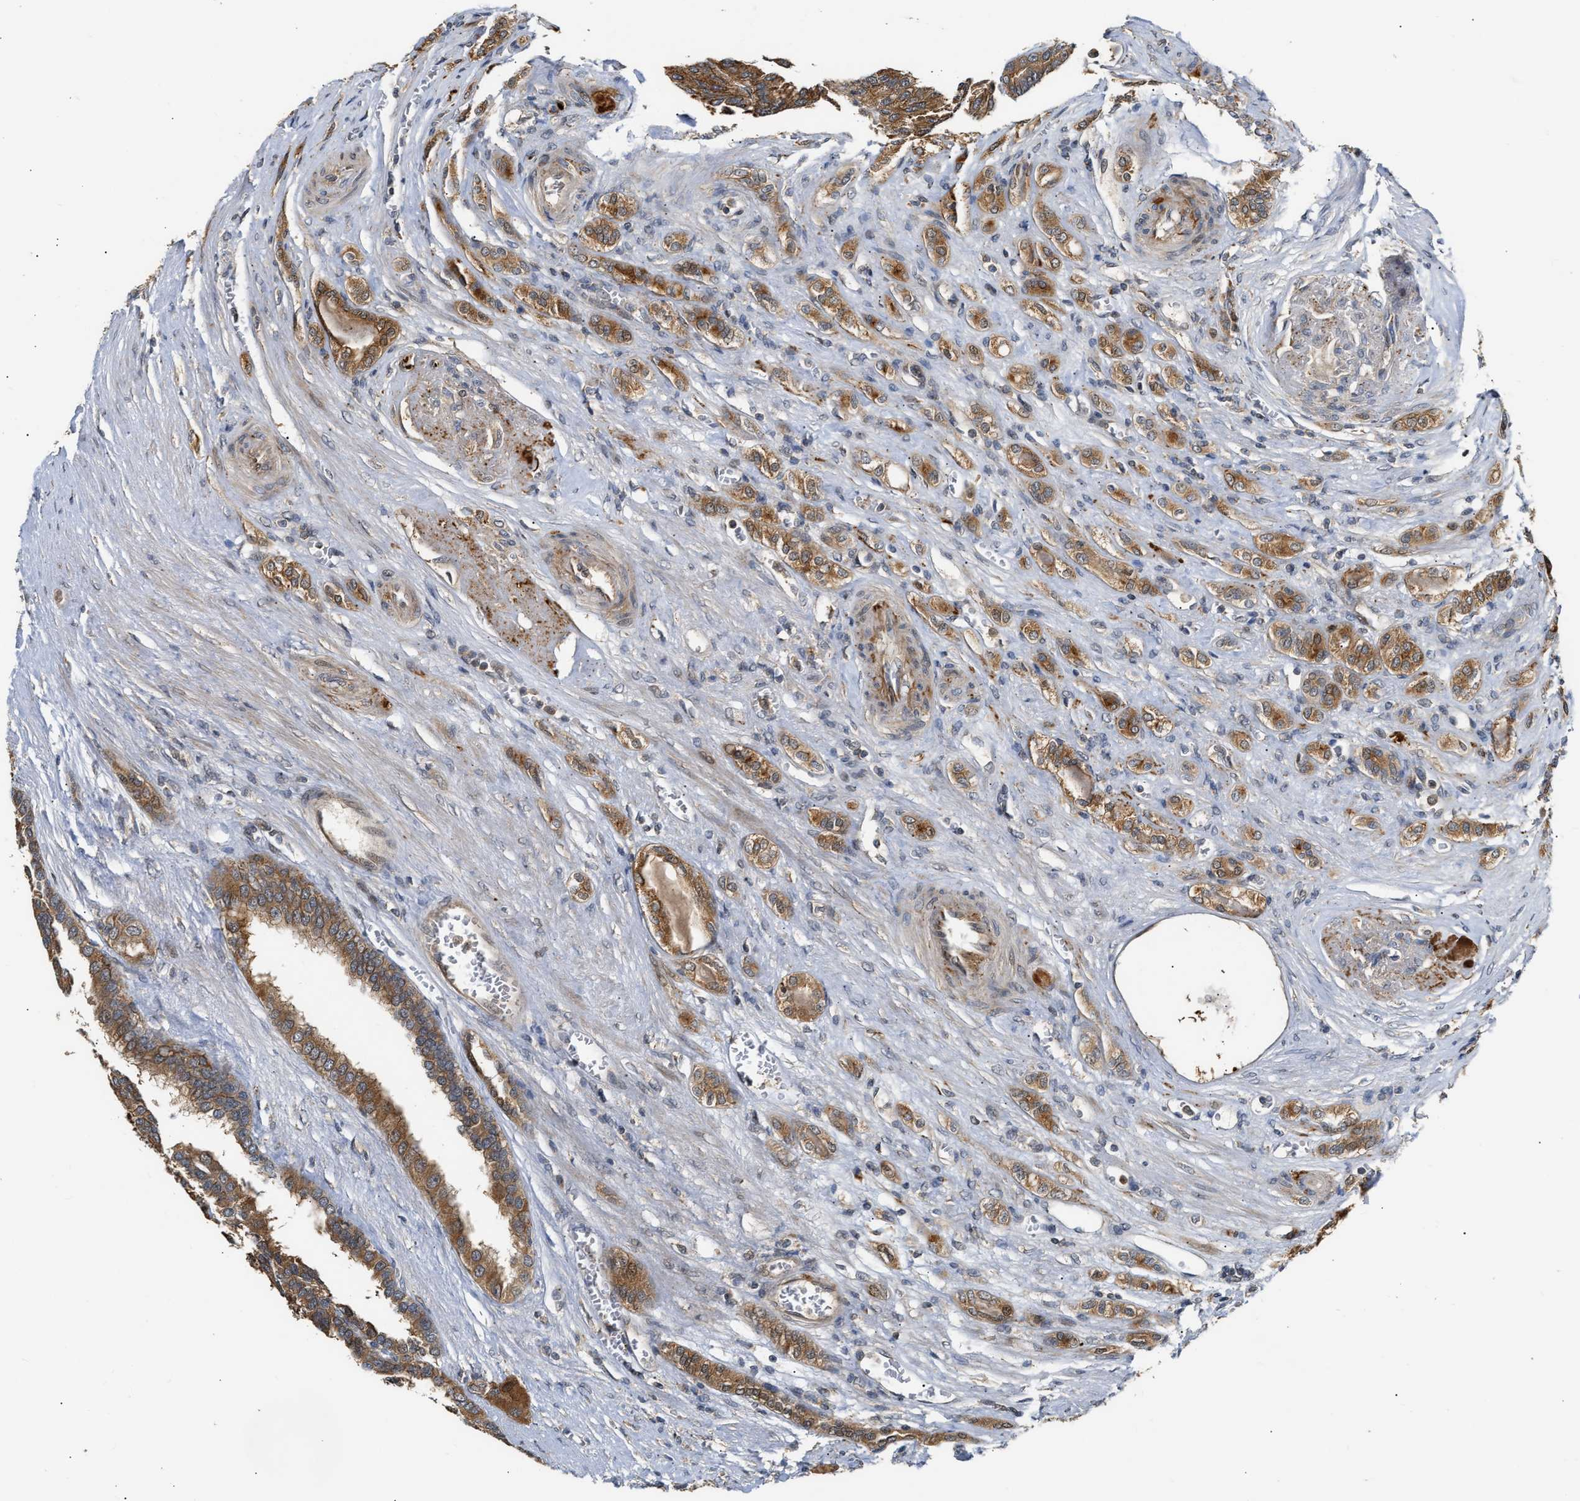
{"staining": {"intensity": "strong", "quantity": ">75%", "location": "cytoplasmic/membranous"}, "tissue": "renal cancer", "cell_type": "Tumor cells", "image_type": "cancer", "snomed": [{"axis": "morphology", "description": "Adenocarcinoma, NOS"}, {"axis": "topography", "description": "Kidney"}], "caption": "Strong cytoplasmic/membranous expression is identified in about >75% of tumor cells in renal cancer.", "gene": "EXTL2", "patient": {"sex": "male", "age": 46}}